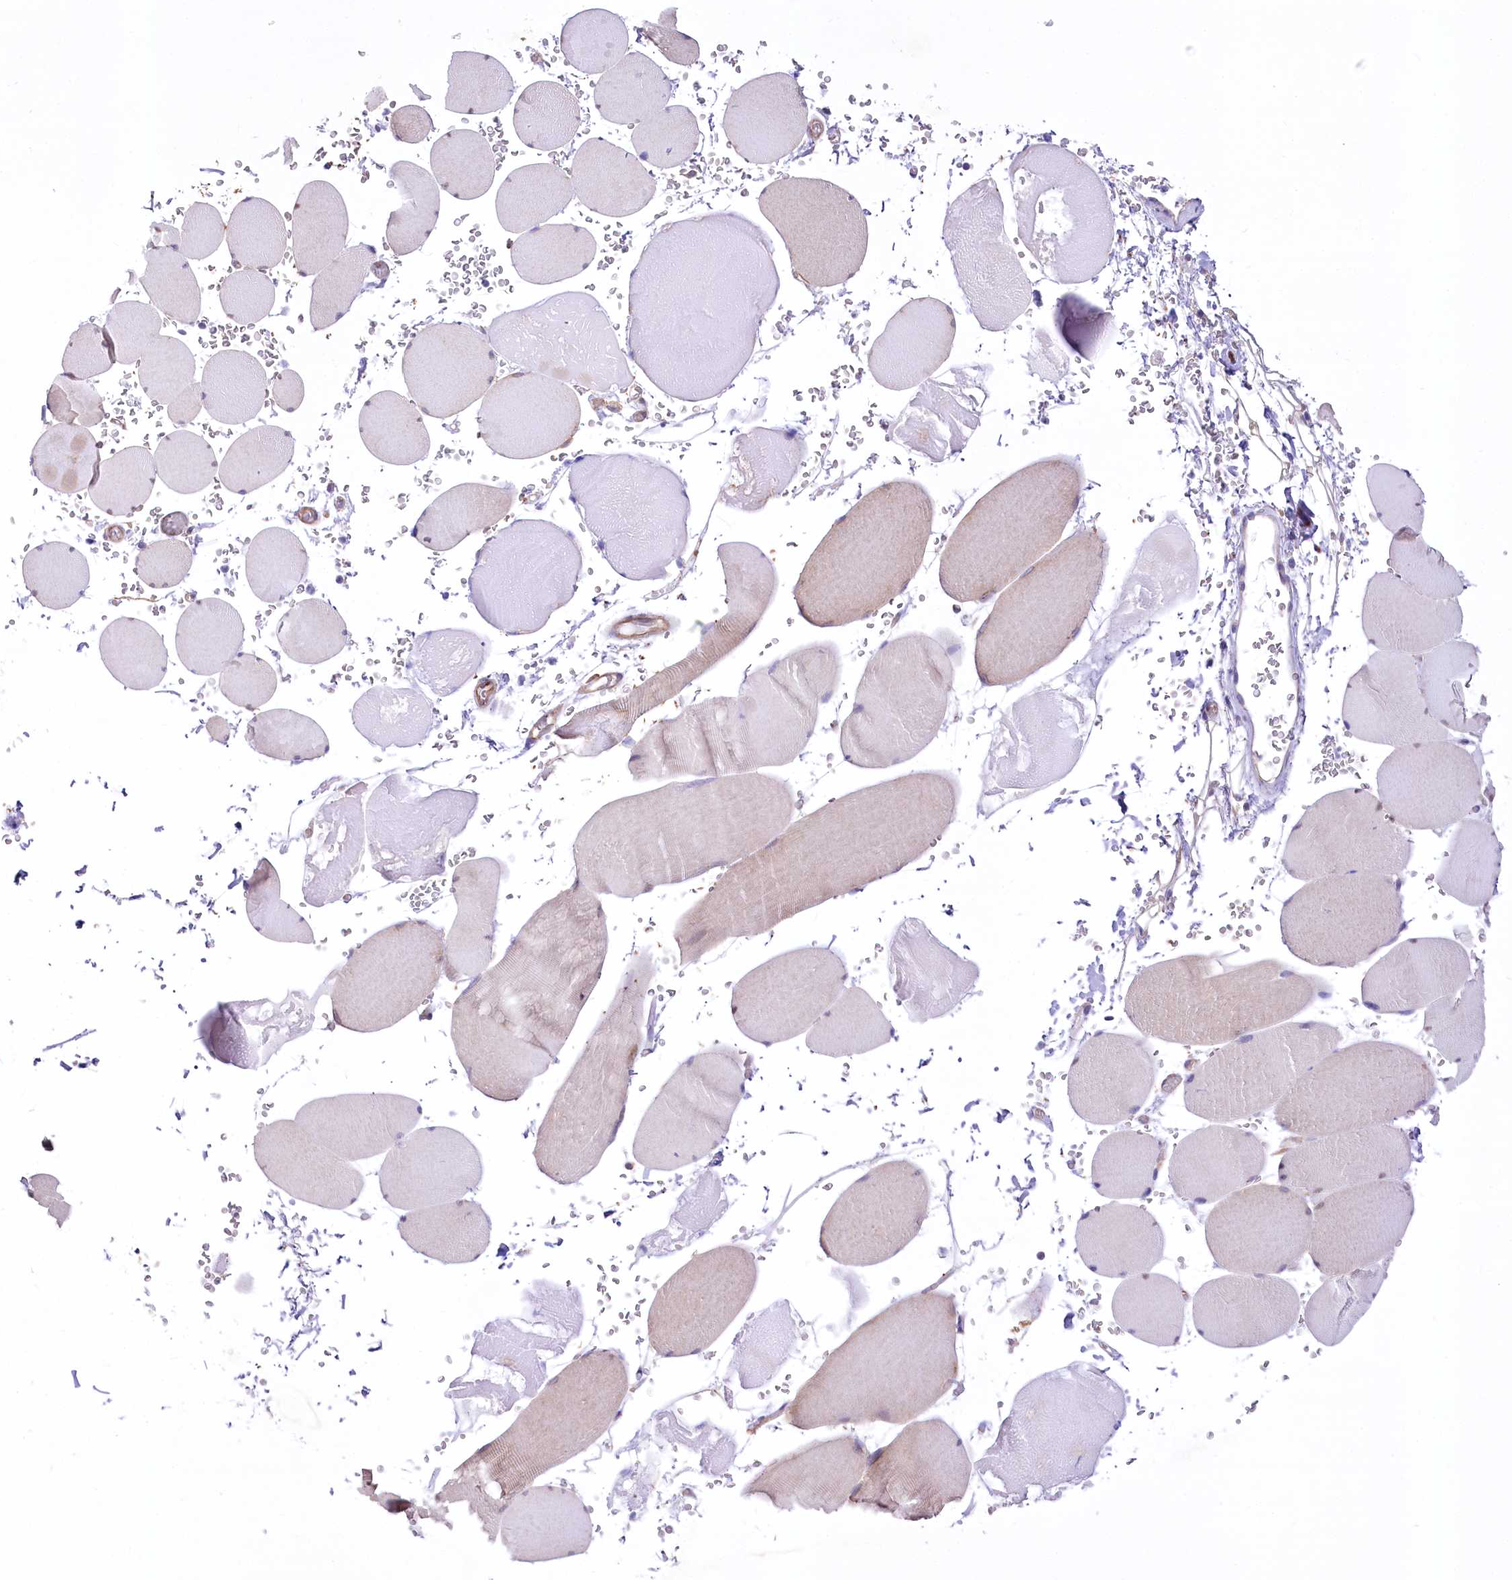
{"staining": {"intensity": "weak", "quantity": "<25%", "location": "cytoplasmic/membranous"}, "tissue": "skeletal muscle", "cell_type": "Myocytes", "image_type": "normal", "snomed": [{"axis": "morphology", "description": "Normal tissue, NOS"}, {"axis": "topography", "description": "Skeletal muscle"}, {"axis": "topography", "description": "Head-Neck"}], "caption": "The micrograph reveals no significant positivity in myocytes of skeletal muscle.", "gene": "LRRC34", "patient": {"sex": "male", "age": 66}}